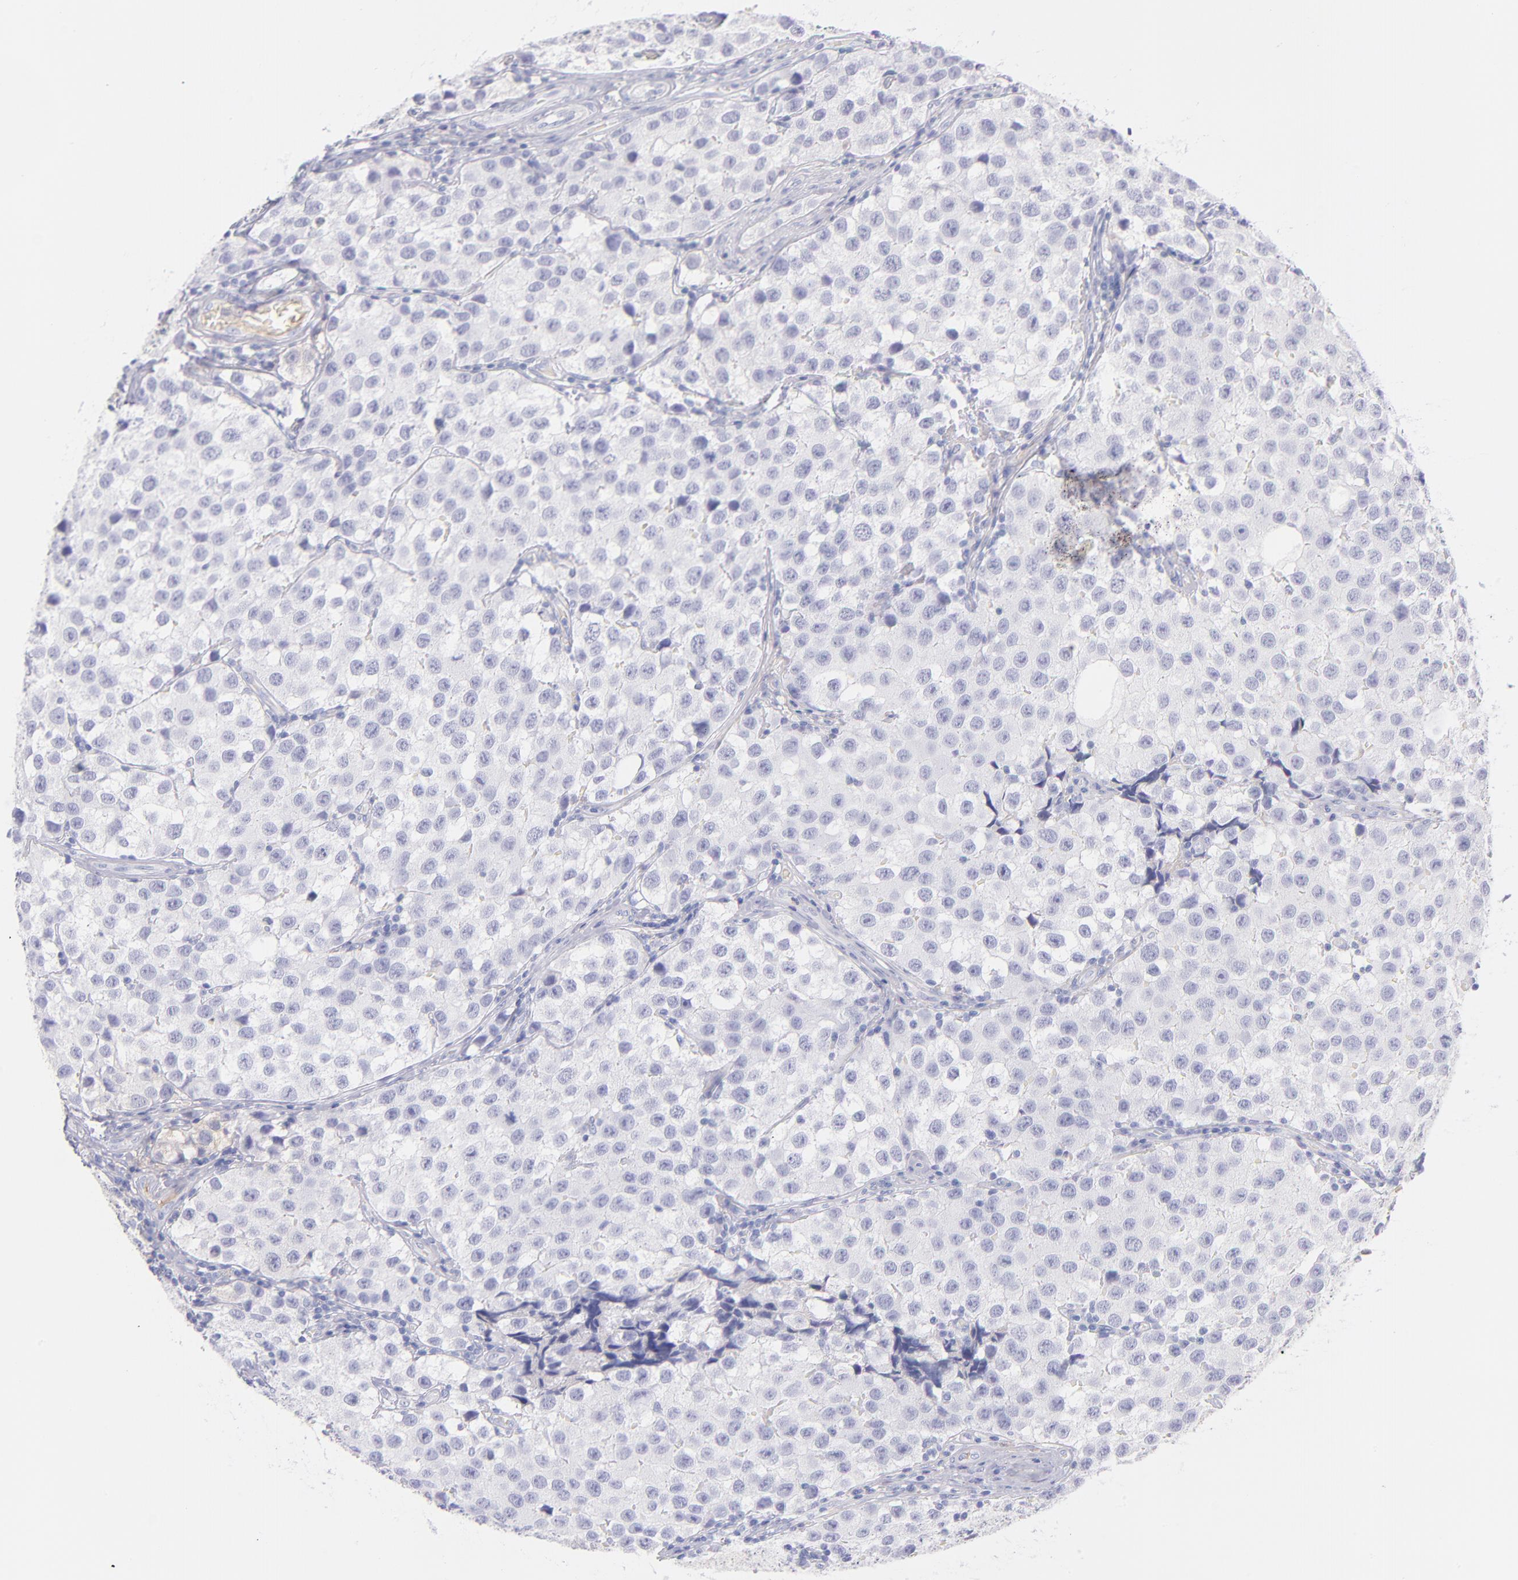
{"staining": {"intensity": "negative", "quantity": "none", "location": "none"}, "tissue": "testis cancer", "cell_type": "Tumor cells", "image_type": "cancer", "snomed": [{"axis": "morphology", "description": "Seminoma, NOS"}, {"axis": "topography", "description": "Testis"}], "caption": "The micrograph exhibits no significant staining in tumor cells of testis cancer (seminoma). (Stains: DAB (3,3'-diaminobenzidine) immunohistochemistry (IHC) with hematoxylin counter stain, Microscopy: brightfield microscopy at high magnification).", "gene": "HP", "patient": {"sex": "male", "age": 39}}